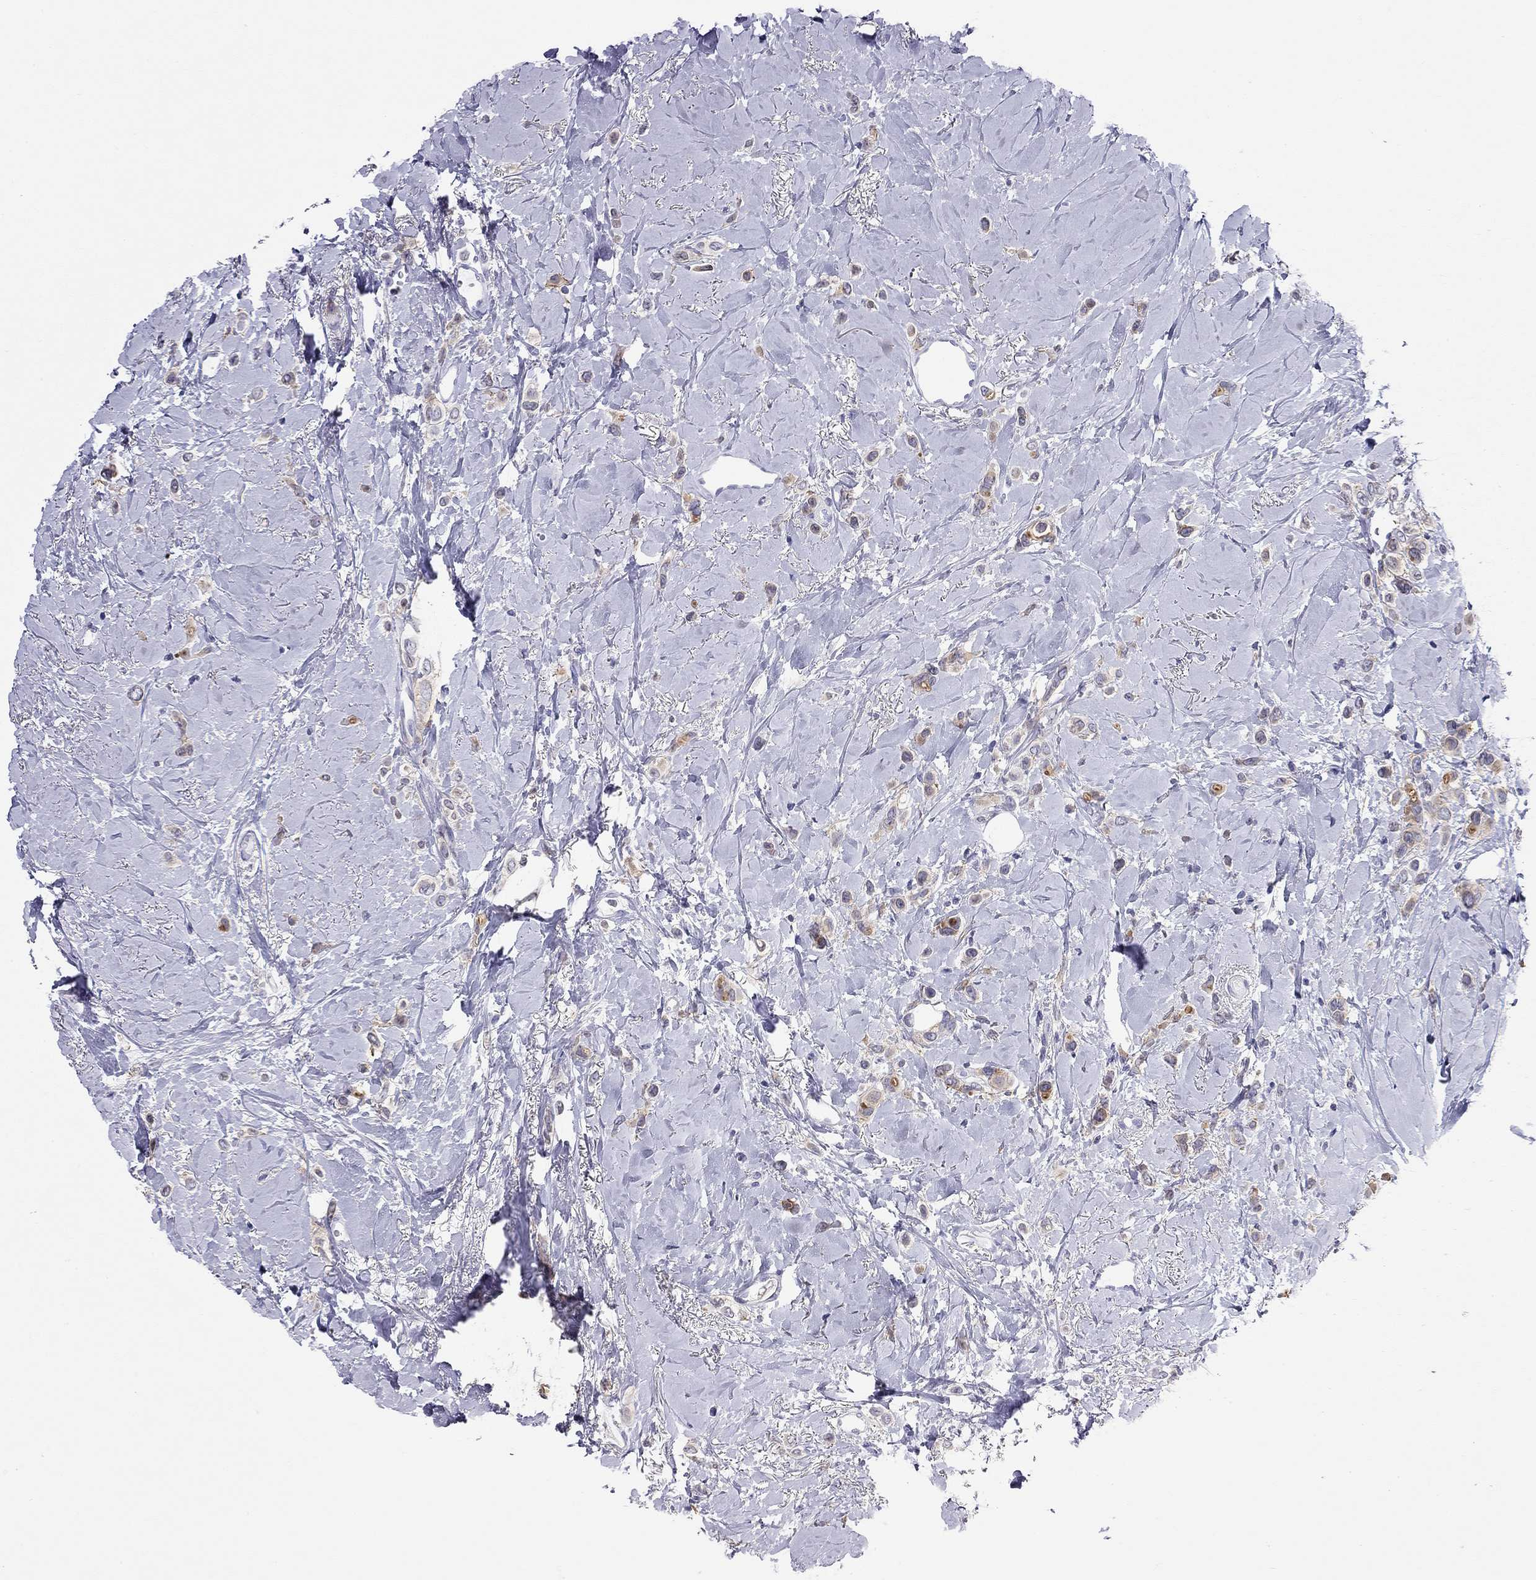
{"staining": {"intensity": "moderate", "quantity": "25%-75%", "location": "cytoplasmic/membranous"}, "tissue": "breast cancer", "cell_type": "Tumor cells", "image_type": "cancer", "snomed": [{"axis": "morphology", "description": "Lobular carcinoma"}, {"axis": "topography", "description": "Breast"}], "caption": "Brown immunohistochemical staining in breast cancer reveals moderate cytoplasmic/membranous staining in approximately 25%-75% of tumor cells. The protein of interest is stained brown, and the nuclei are stained in blue (DAB (3,3'-diaminobenzidine) IHC with brightfield microscopy, high magnification).", "gene": "SLC46A2", "patient": {"sex": "female", "age": 66}}